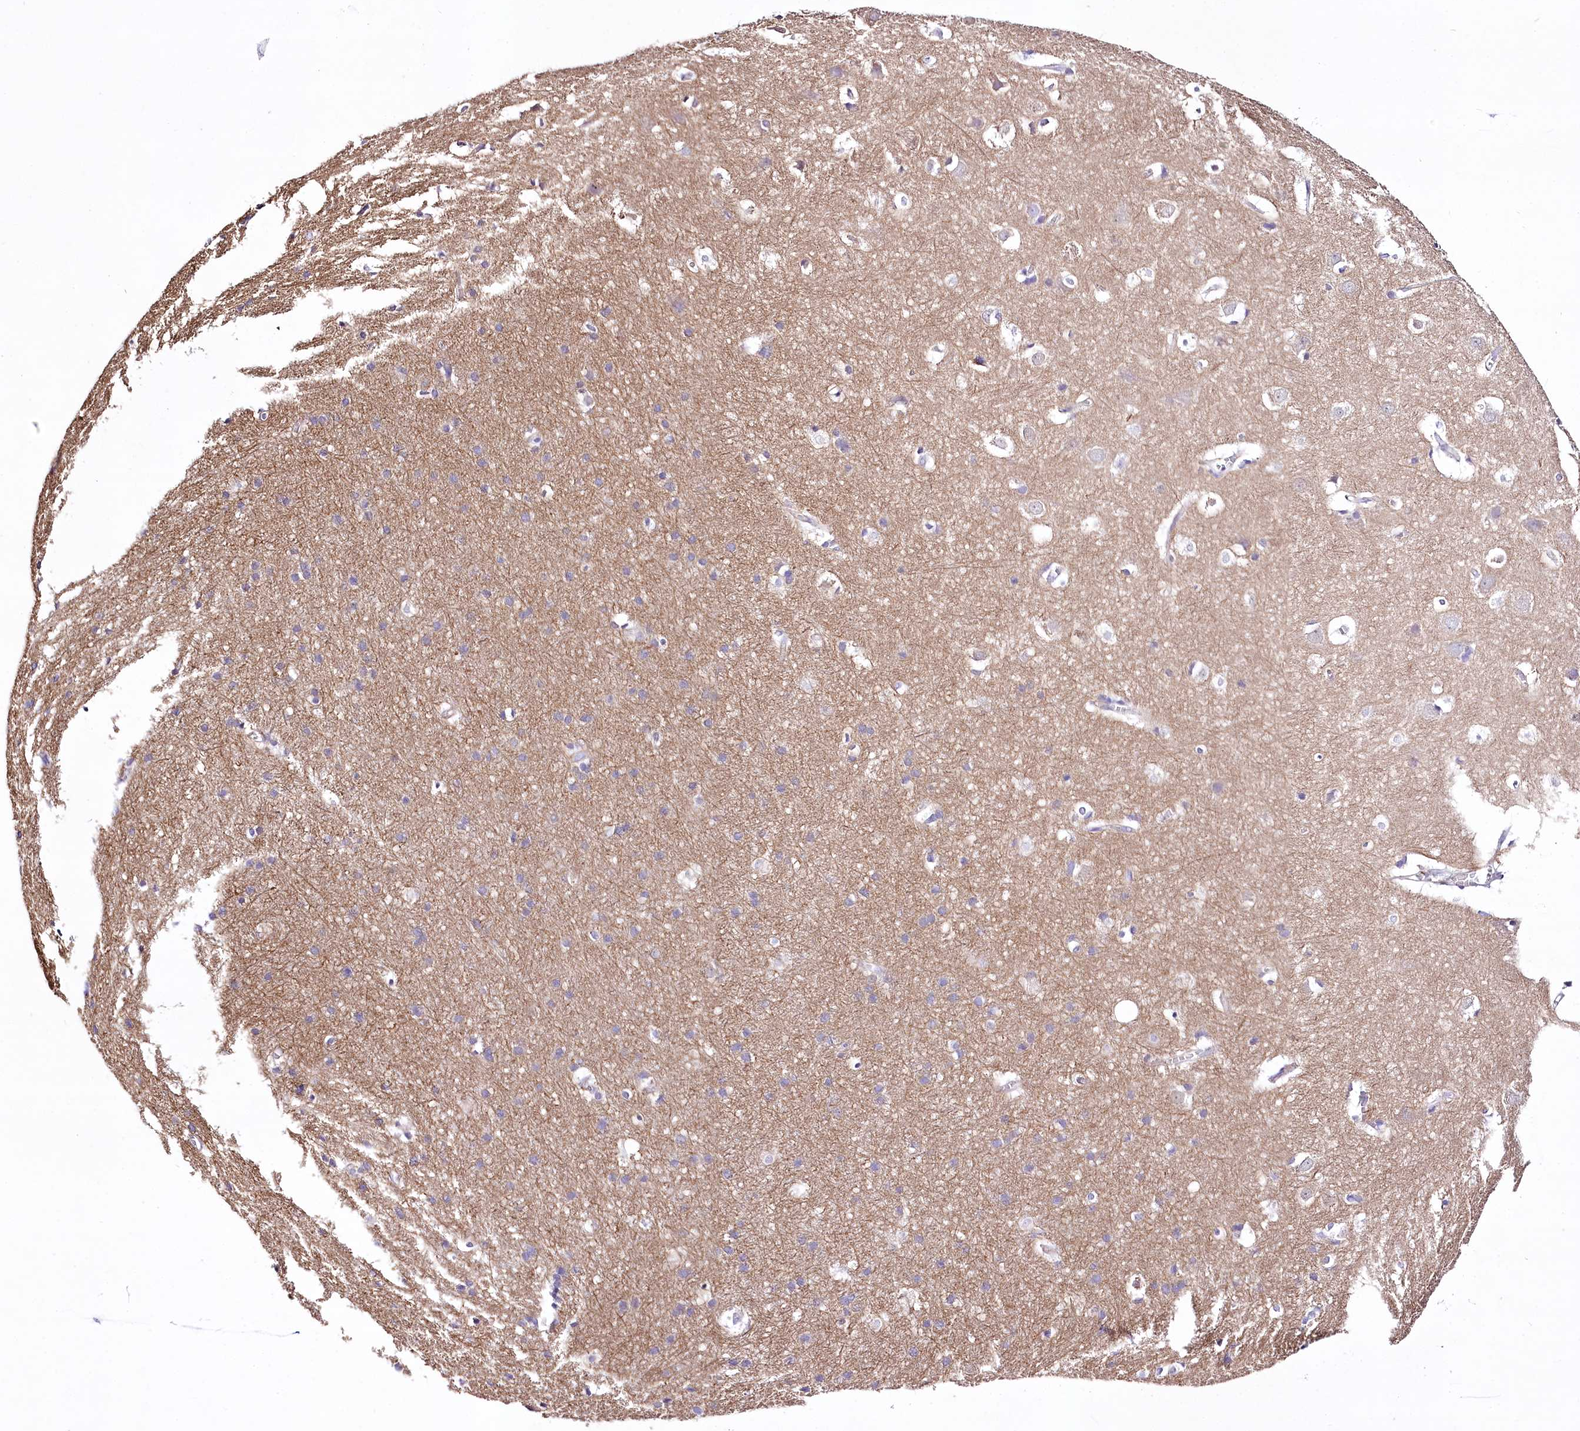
{"staining": {"intensity": "weak", "quantity": "25%-75%", "location": "cytoplasmic/membranous"}, "tissue": "cerebral cortex", "cell_type": "Endothelial cells", "image_type": "normal", "snomed": [{"axis": "morphology", "description": "Normal tissue, NOS"}, {"axis": "topography", "description": "Cerebral cortex"}], "caption": "An IHC micrograph of benign tissue is shown. Protein staining in brown highlights weak cytoplasmic/membranous positivity in cerebral cortex within endothelial cells. (DAB (3,3'-diaminobenzidine) IHC with brightfield microscopy, high magnification).", "gene": "LRRC34", "patient": {"sex": "male", "age": 54}}